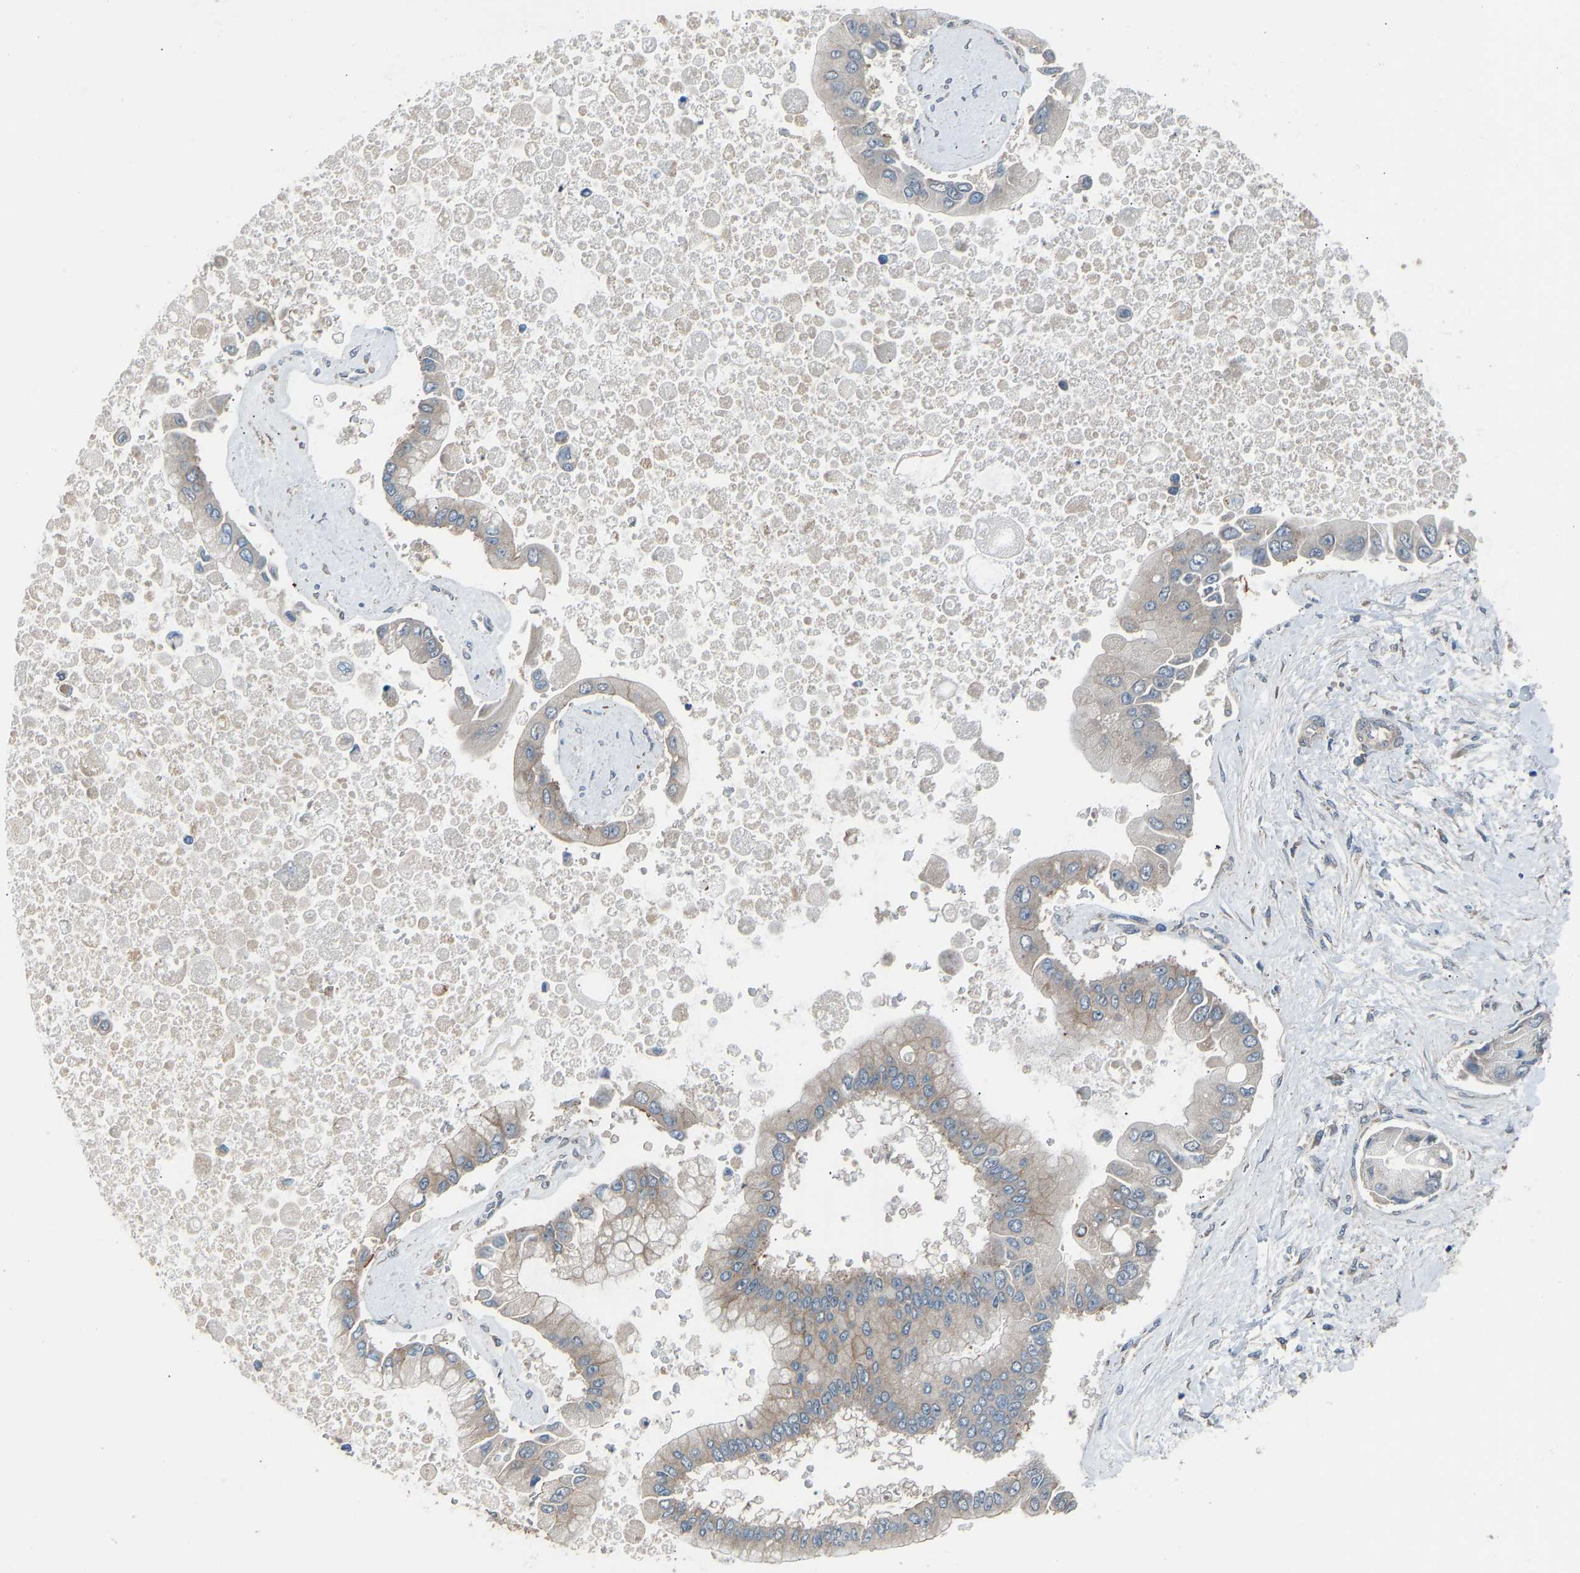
{"staining": {"intensity": "weak", "quantity": "<25%", "location": "cytoplasmic/membranous"}, "tissue": "liver cancer", "cell_type": "Tumor cells", "image_type": "cancer", "snomed": [{"axis": "morphology", "description": "Cholangiocarcinoma"}, {"axis": "topography", "description": "Liver"}], "caption": "Immunohistochemical staining of human liver cholangiocarcinoma demonstrates no significant positivity in tumor cells.", "gene": "SLC43A1", "patient": {"sex": "male", "age": 50}}